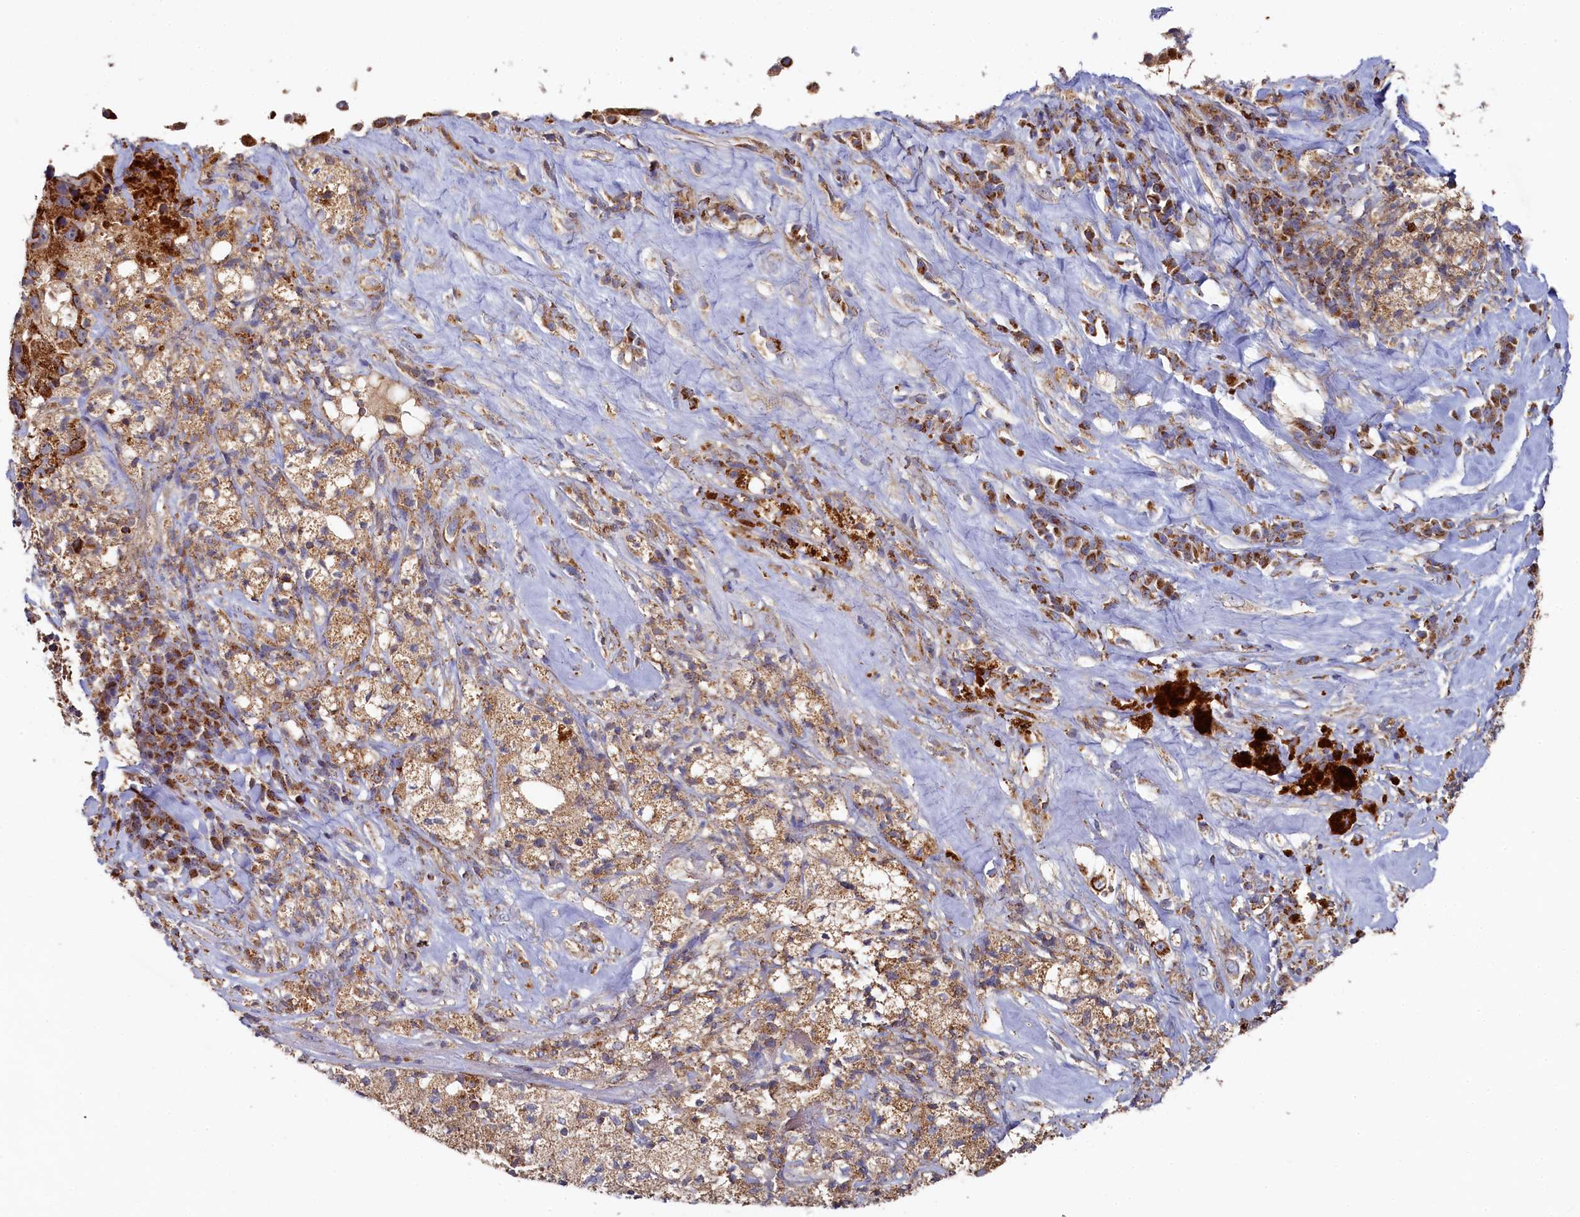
{"staining": {"intensity": "moderate", "quantity": ">75%", "location": "cytoplasmic/membranous"}, "tissue": "melanoma", "cell_type": "Tumor cells", "image_type": "cancer", "snomed": [{"axis": "morphology", "description": "Malignant melanoma, Metastatic site"}, {"axis": "topography", "description": "Lymph node"}], "caption": "Immunohistochemistry (IHC) of malignant melanoma (metastatic site) exhibits medium levels of moderate cytoplasmic/membranous expression in approximately >75% of tumor cells.", "gene": "HAUS2", "patient": {"sex": "male", "age": 62}}